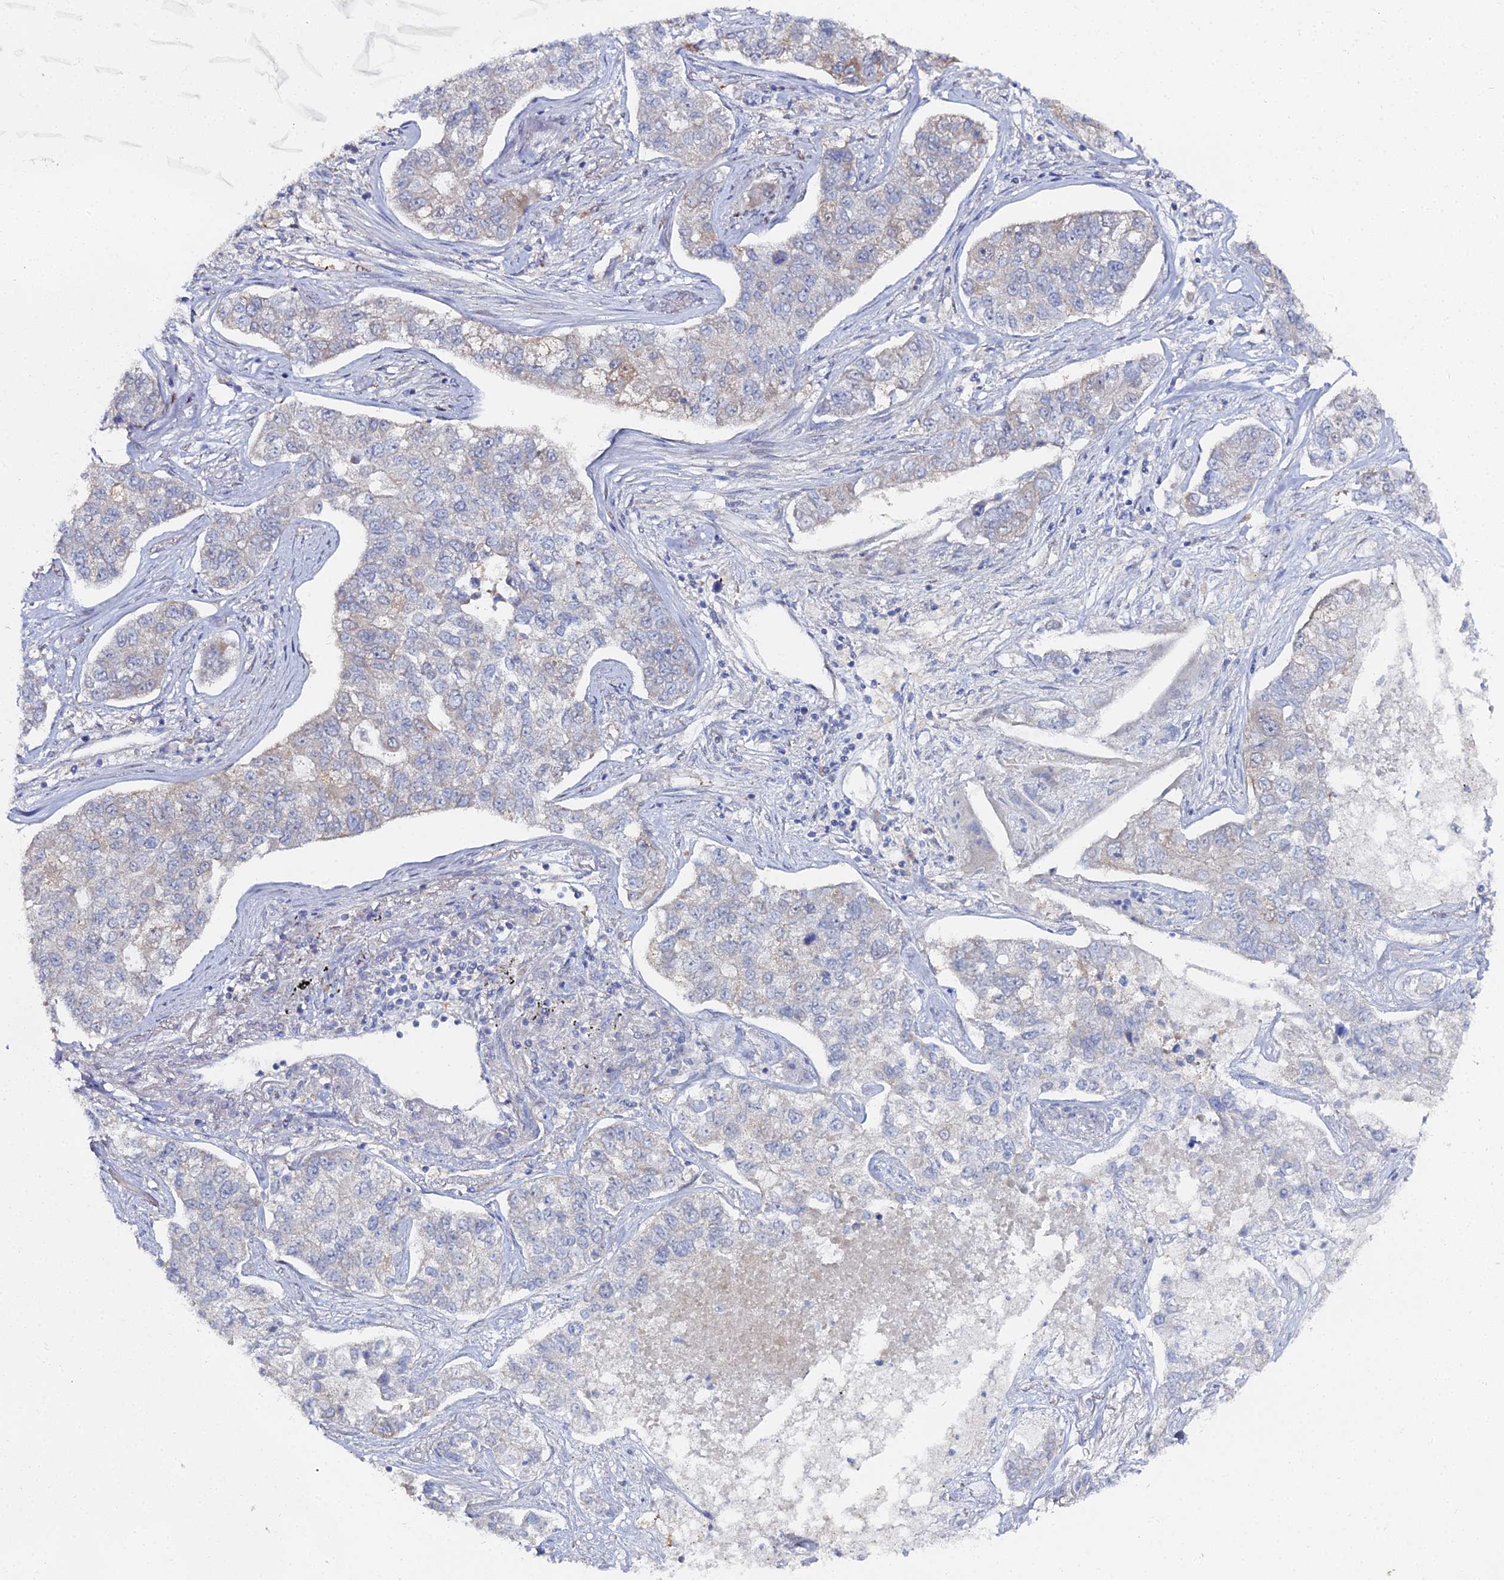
{"staining": {"intensity": "negative", "quantity": "none", "location": "none"}, "tissue": "lung cancer", "cell_type": "Tumor cells", "image_type": "cancer", "snomed": [{"axis": "morphology", "description": "Adenocarcinoma, NOS"}, {"axis": "topography", "description": "Lung"}], "caption": "Human lung cancer stained for a protein using IHC exhibits no staining in tumor cells.", "gene": "THAP4", "patient": {"sex": "male", "age": 49}}